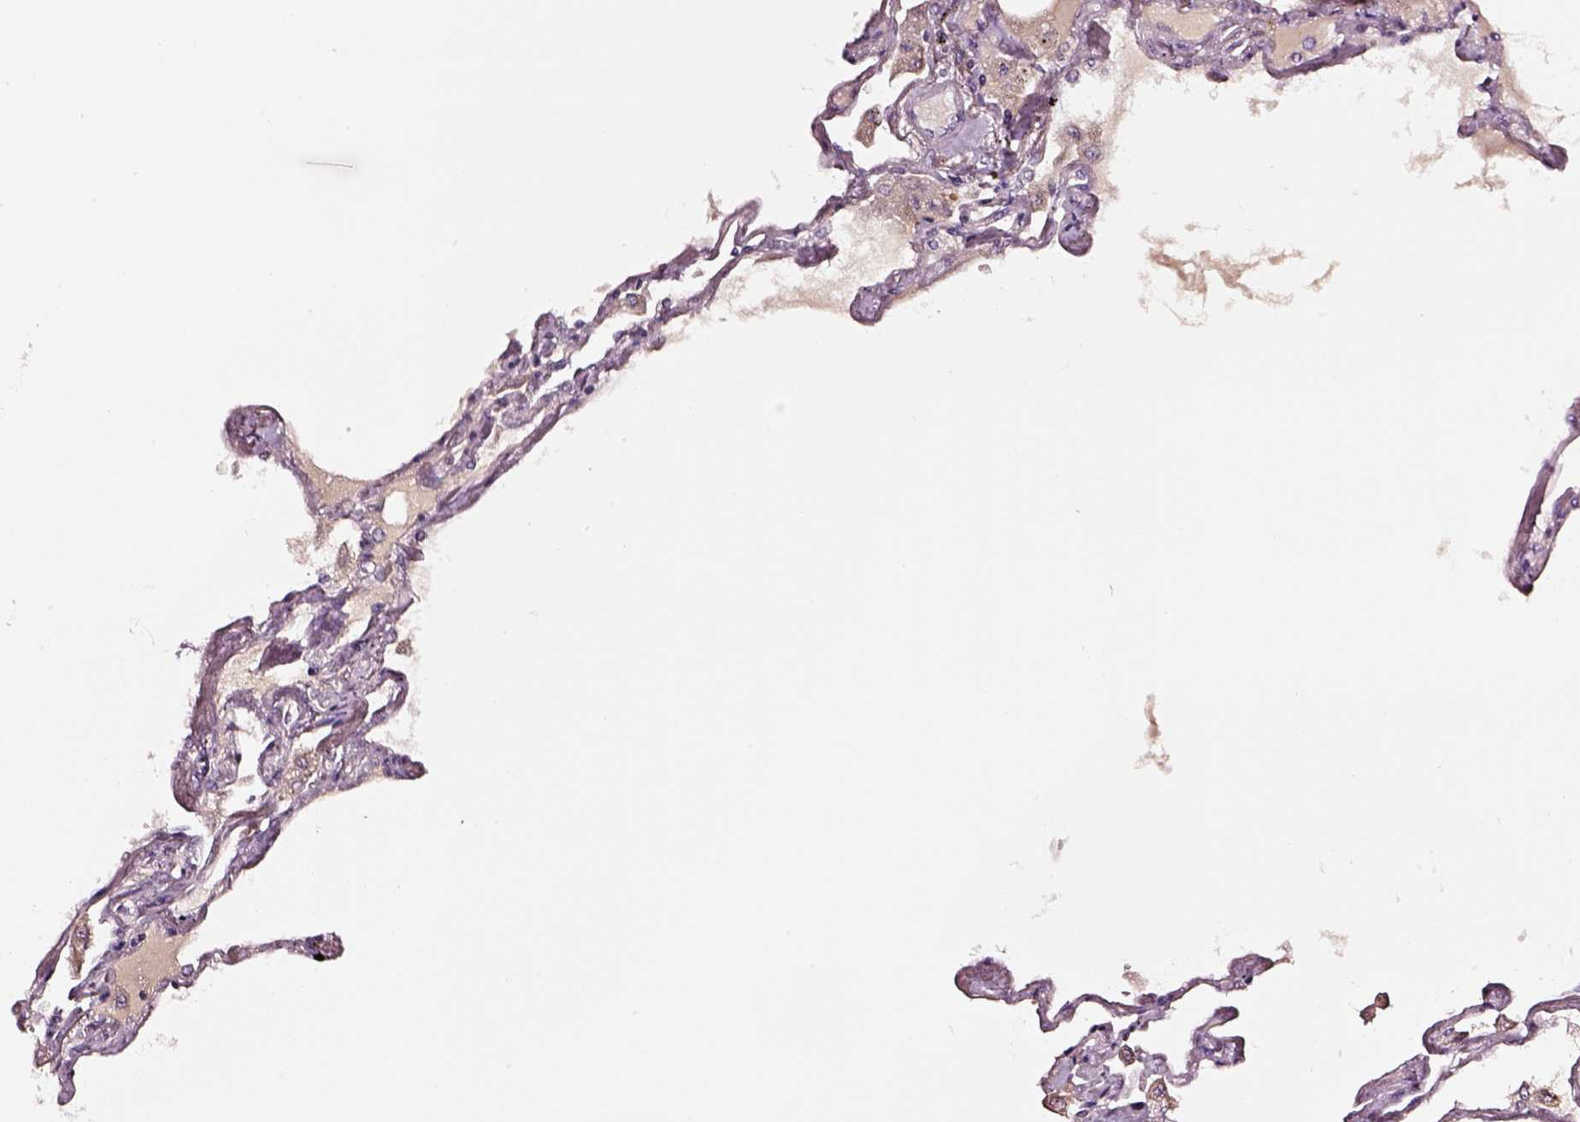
{"staining": {"intensity": "negative", "quantity": "none", "location": "none"}, "tissue": "lung", "cell_type": "Alveolar cells", "image_type": "normal", "snomed": [{"axis": "morphology", "description": "Normal tissue, NOS"}, {"axis": "morphology", "description": "Adenocarcinoma, NOS"}, {"axis": "topography", "description": "Cartilage tissue"}, {"axis": "topography", "description": "Lung"}], "caption": "Immunohistochemistry (IHC) photomicrograph of unremarkable lung: human lung stained with DAB (3,3'-diaminobenzidine) demonstrates no significant protein expression in alveolar cells. Brightfield microscopy of immunohistochemistry stained with DAB (brown) and hematoxylin (blue), captured at high magnification.", "gene": "SMIM17", "patient": {"sex": "female", "age": 67}}